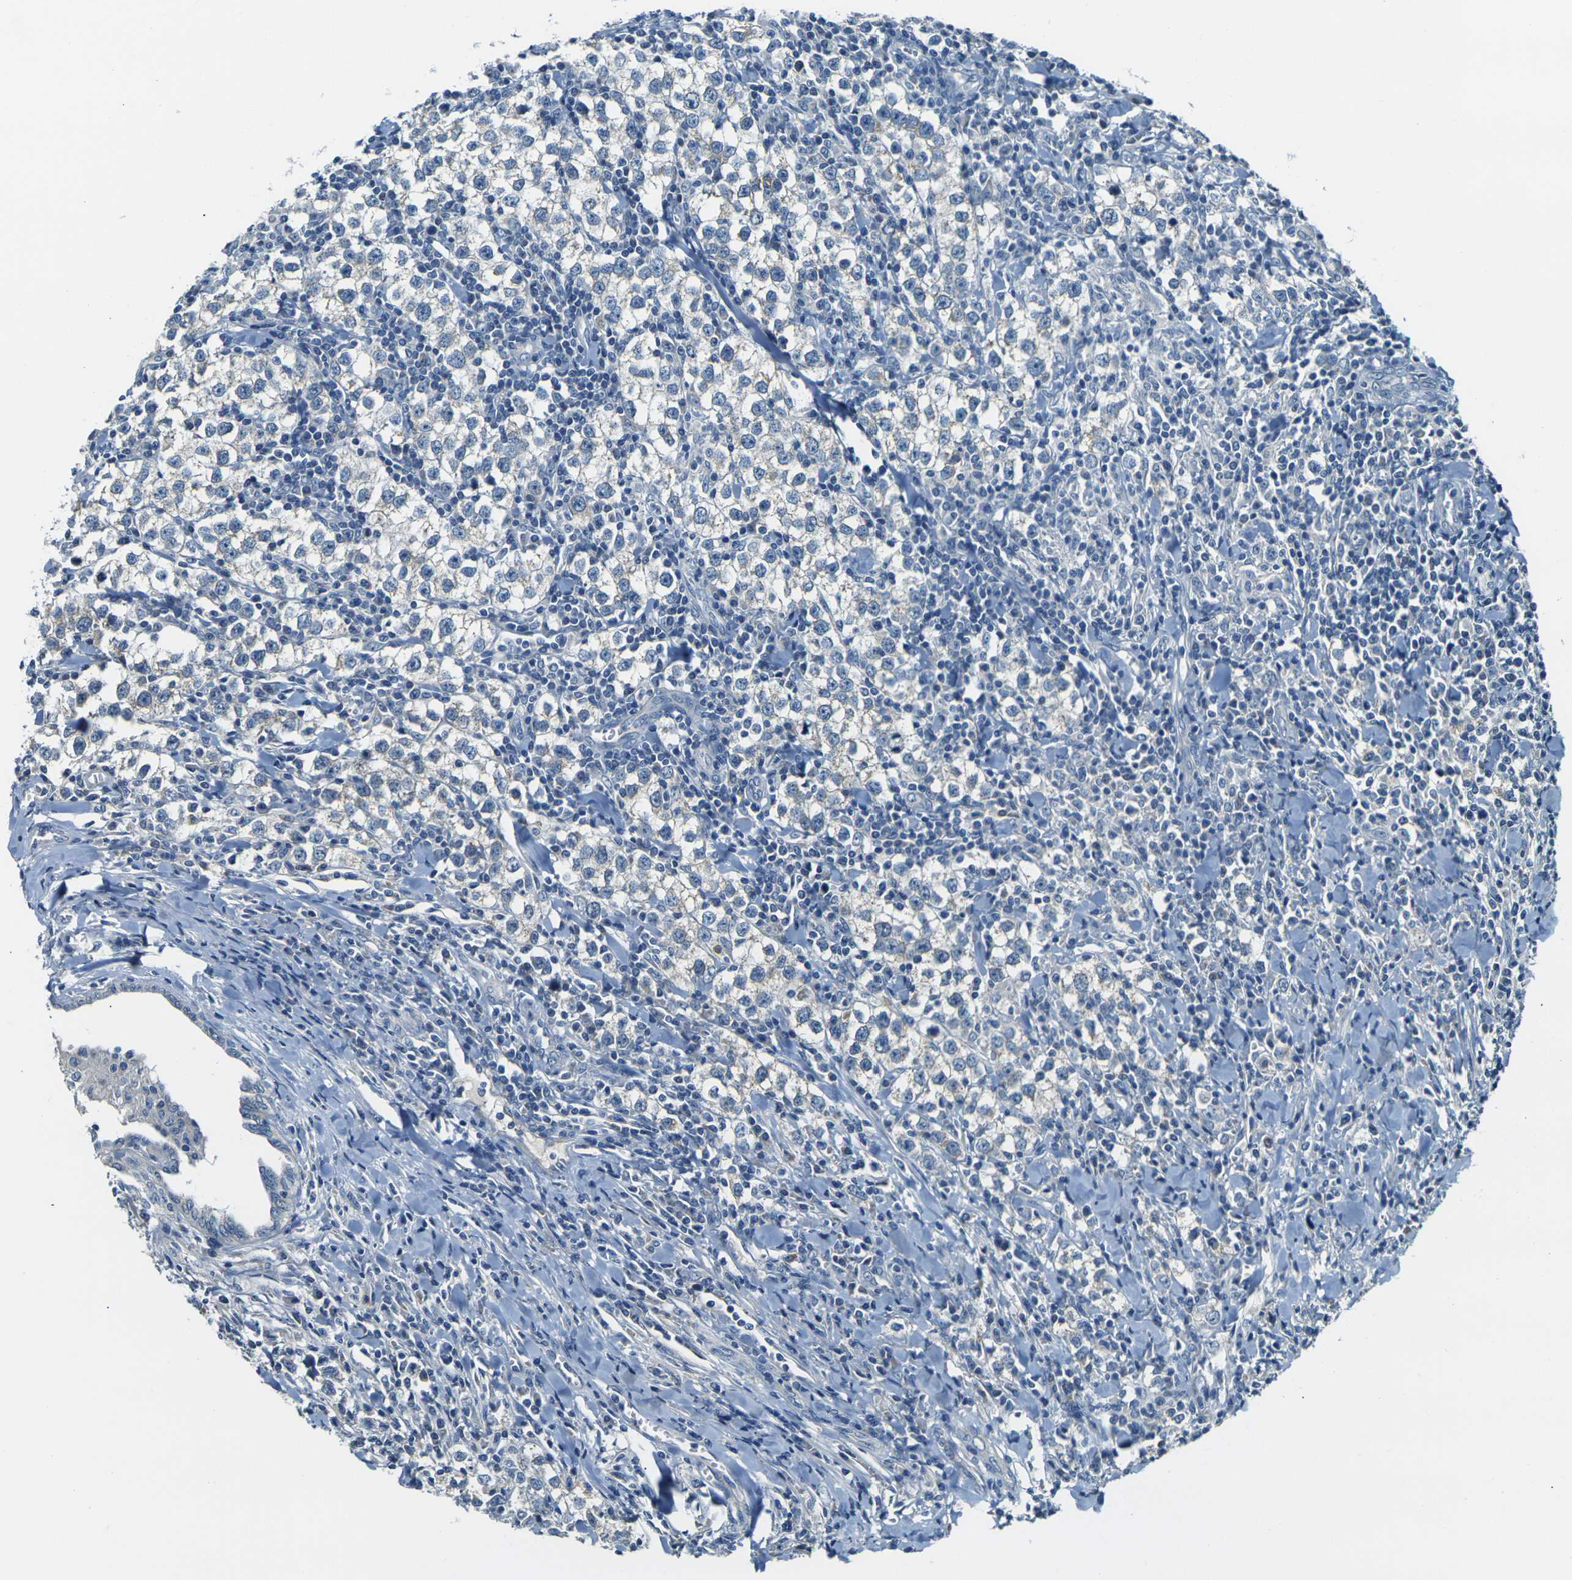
{"staining": {"intensity": "negative", "quantity": "none", "location": "none"}, "tissue": "testis cancer", "cell_type": "Tumor cells", "image_type": "cancer", "snomed": [{"axis": "morphology", "description": "Seminoma, NOS"}, {"axis": "morphology", "description": "Carcinoma, Embryonal, NOS"}, {"axis": "topography", "description": "Testis"}], "caption": "This is an immunohistochemistry photomicrograph of testis cancer. There is no expression in tumor cells.", "gene": "SHISAL2B", "patient": {"sex": "male", "age": 36}}